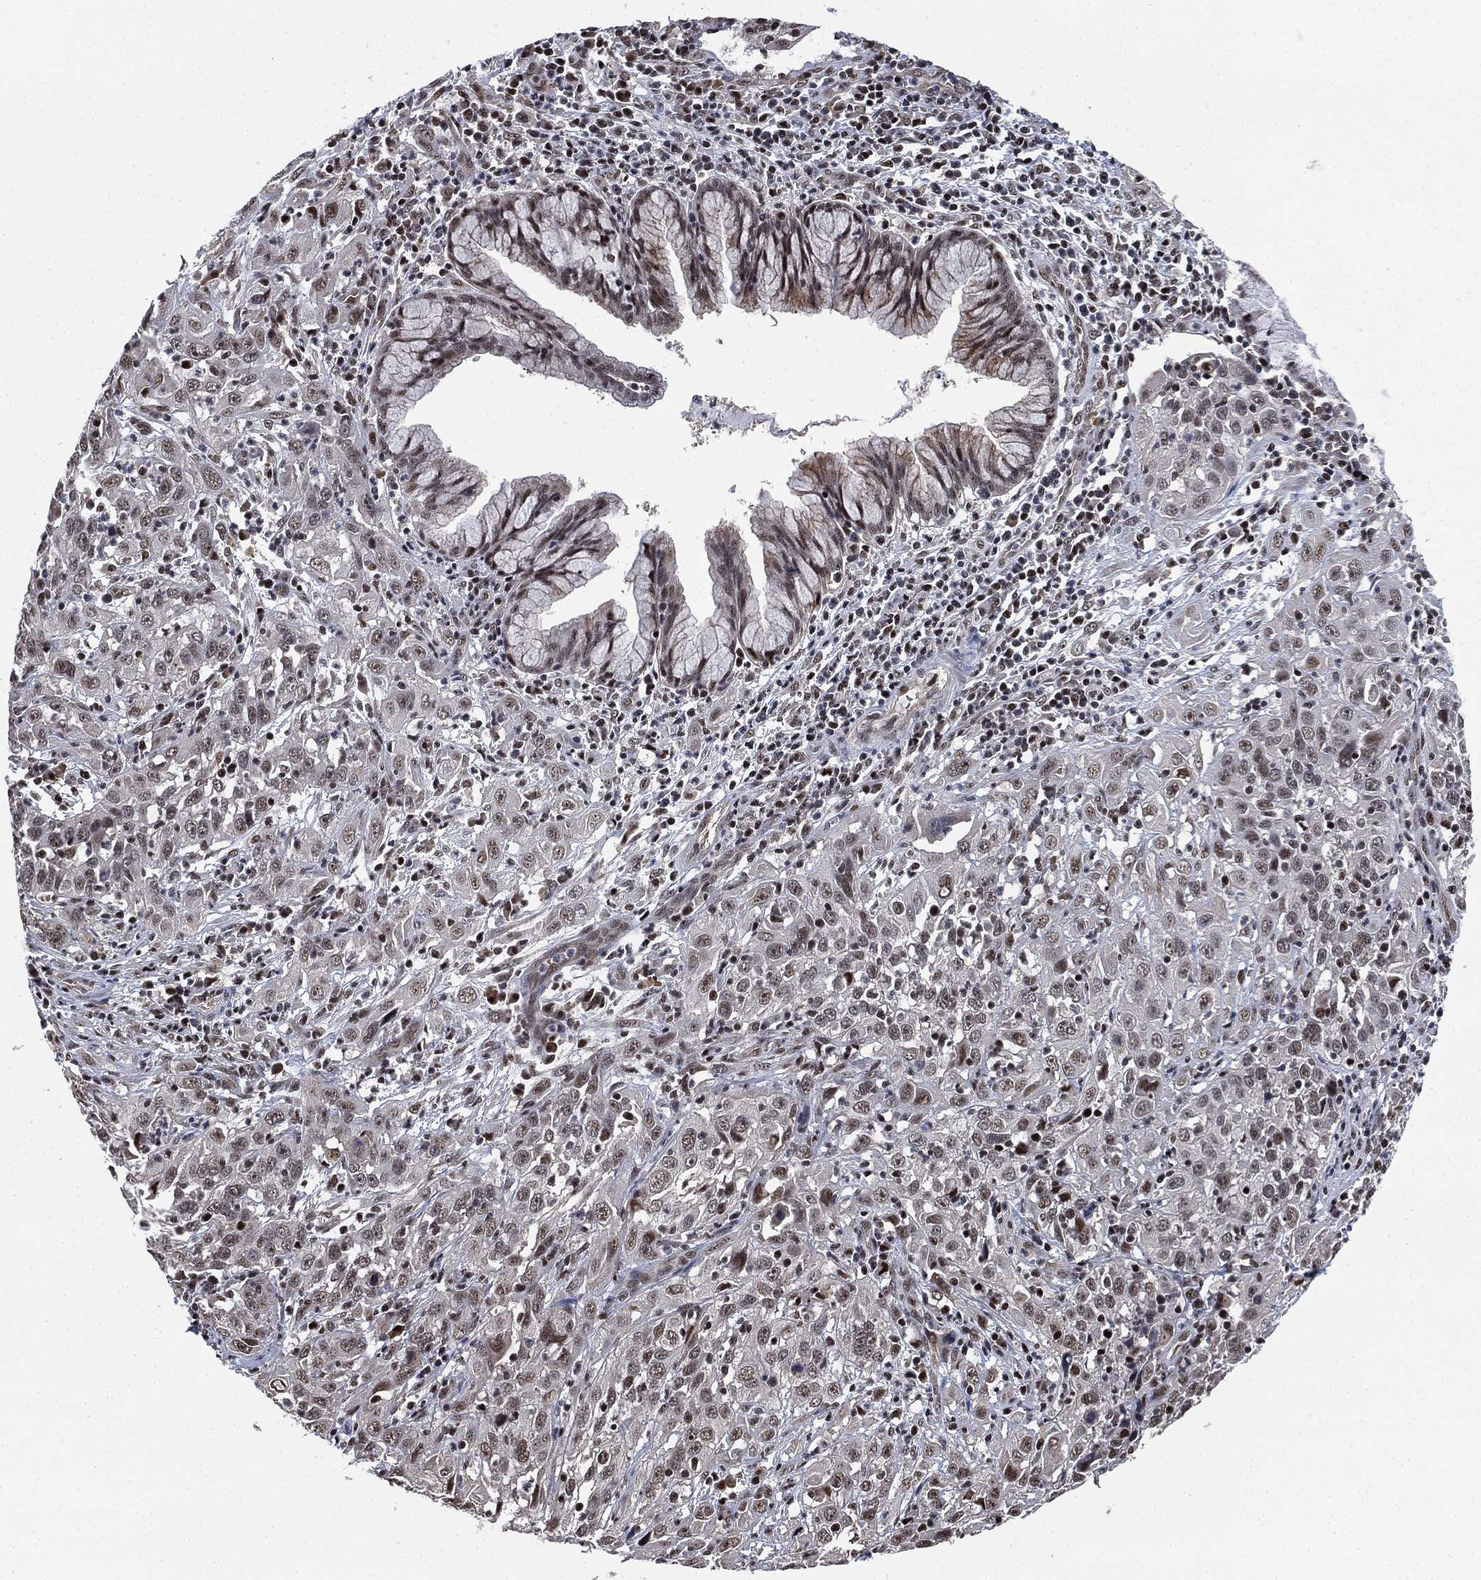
{"staining": {"intensity": "moderate", "quantity": "<25%", "location": "nuclear"}, "tissue": "cervical cancer", "cell_type": "Tumor cells", "image_type": "cancer", "snomed": [{"axis": "morphology", "description": "Squamous cell carcinoma, NOS"}, {"axis": "topography", "description": "Cervix"}], "caption": "High-magnification brightfield microscopy of cervical cancer stained with DAB (3,3'-diaminobenzidine) (brown) and counterstained with hematoxylin (blue). tumor cells exhibit moderate nuclear positivity is identified in approximately<25% of cells.", "gene": "ZSCAN30", "patient": {"sex": "female", "age": 32}}